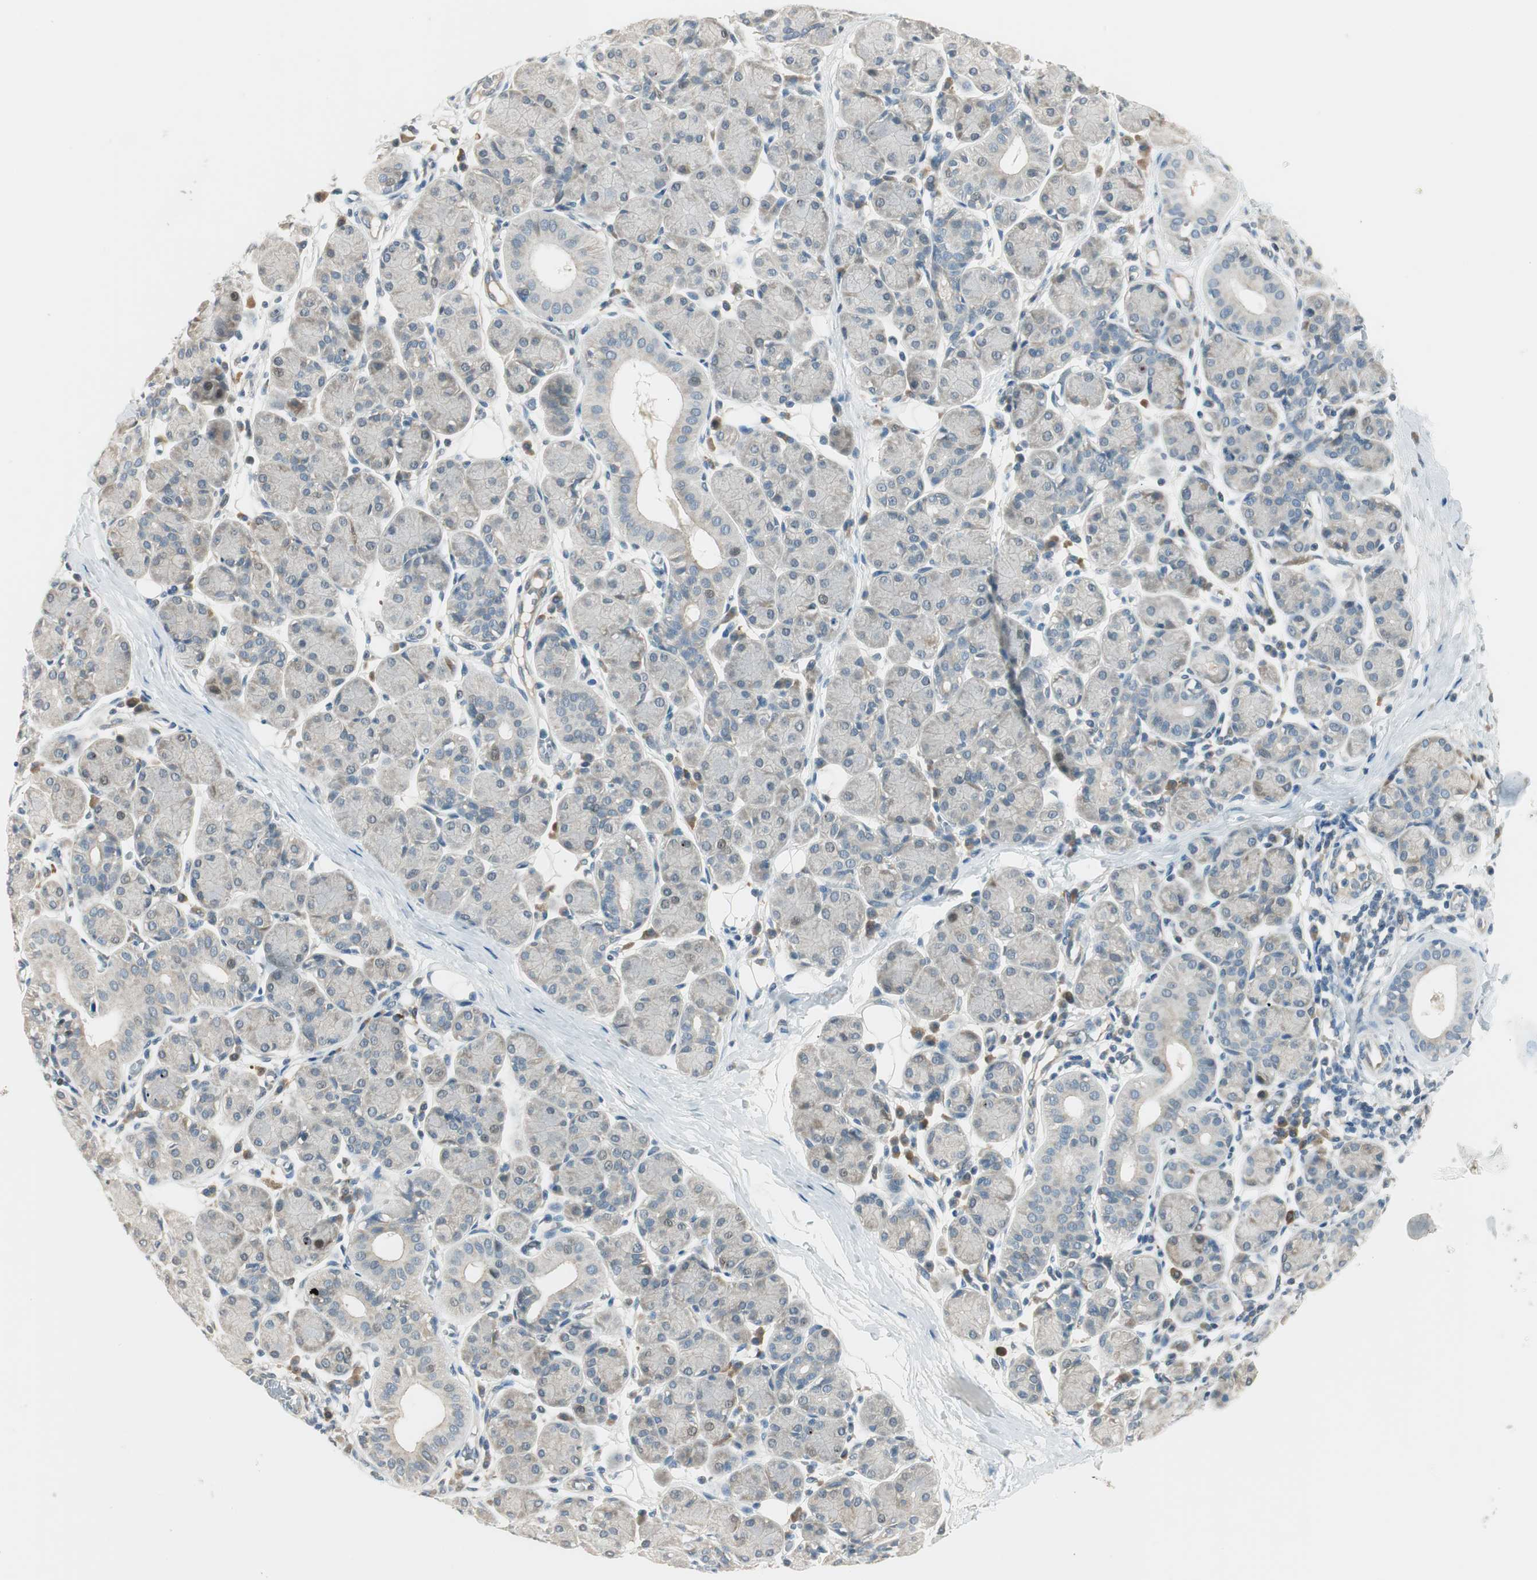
{"staining": {"intensity": "negative", "quantity": "none", "location": "none"}, "tissue": "salivary gland", "cell_type": "Glandular cells", "image_type": "normal", "snomed": [{"axis": "morphology", "description": "Normal tissue, NOS"}, {"axis": "morphology", "description": "Inflammation, NOS"}, {"axis": "topography", "description": "Lymph node"}, {"axis": "topography", "description": "Salivary gland"}], "caption": "High power microscopy image of an immunohistochemistry (IHC) photomicrograph of benign salivary gland, revealing no significant staining in glandular cells. (DAB IHC, high magnification).", "gene": "PCDHB15", "patient": {"sex": "male", "age": 3}}